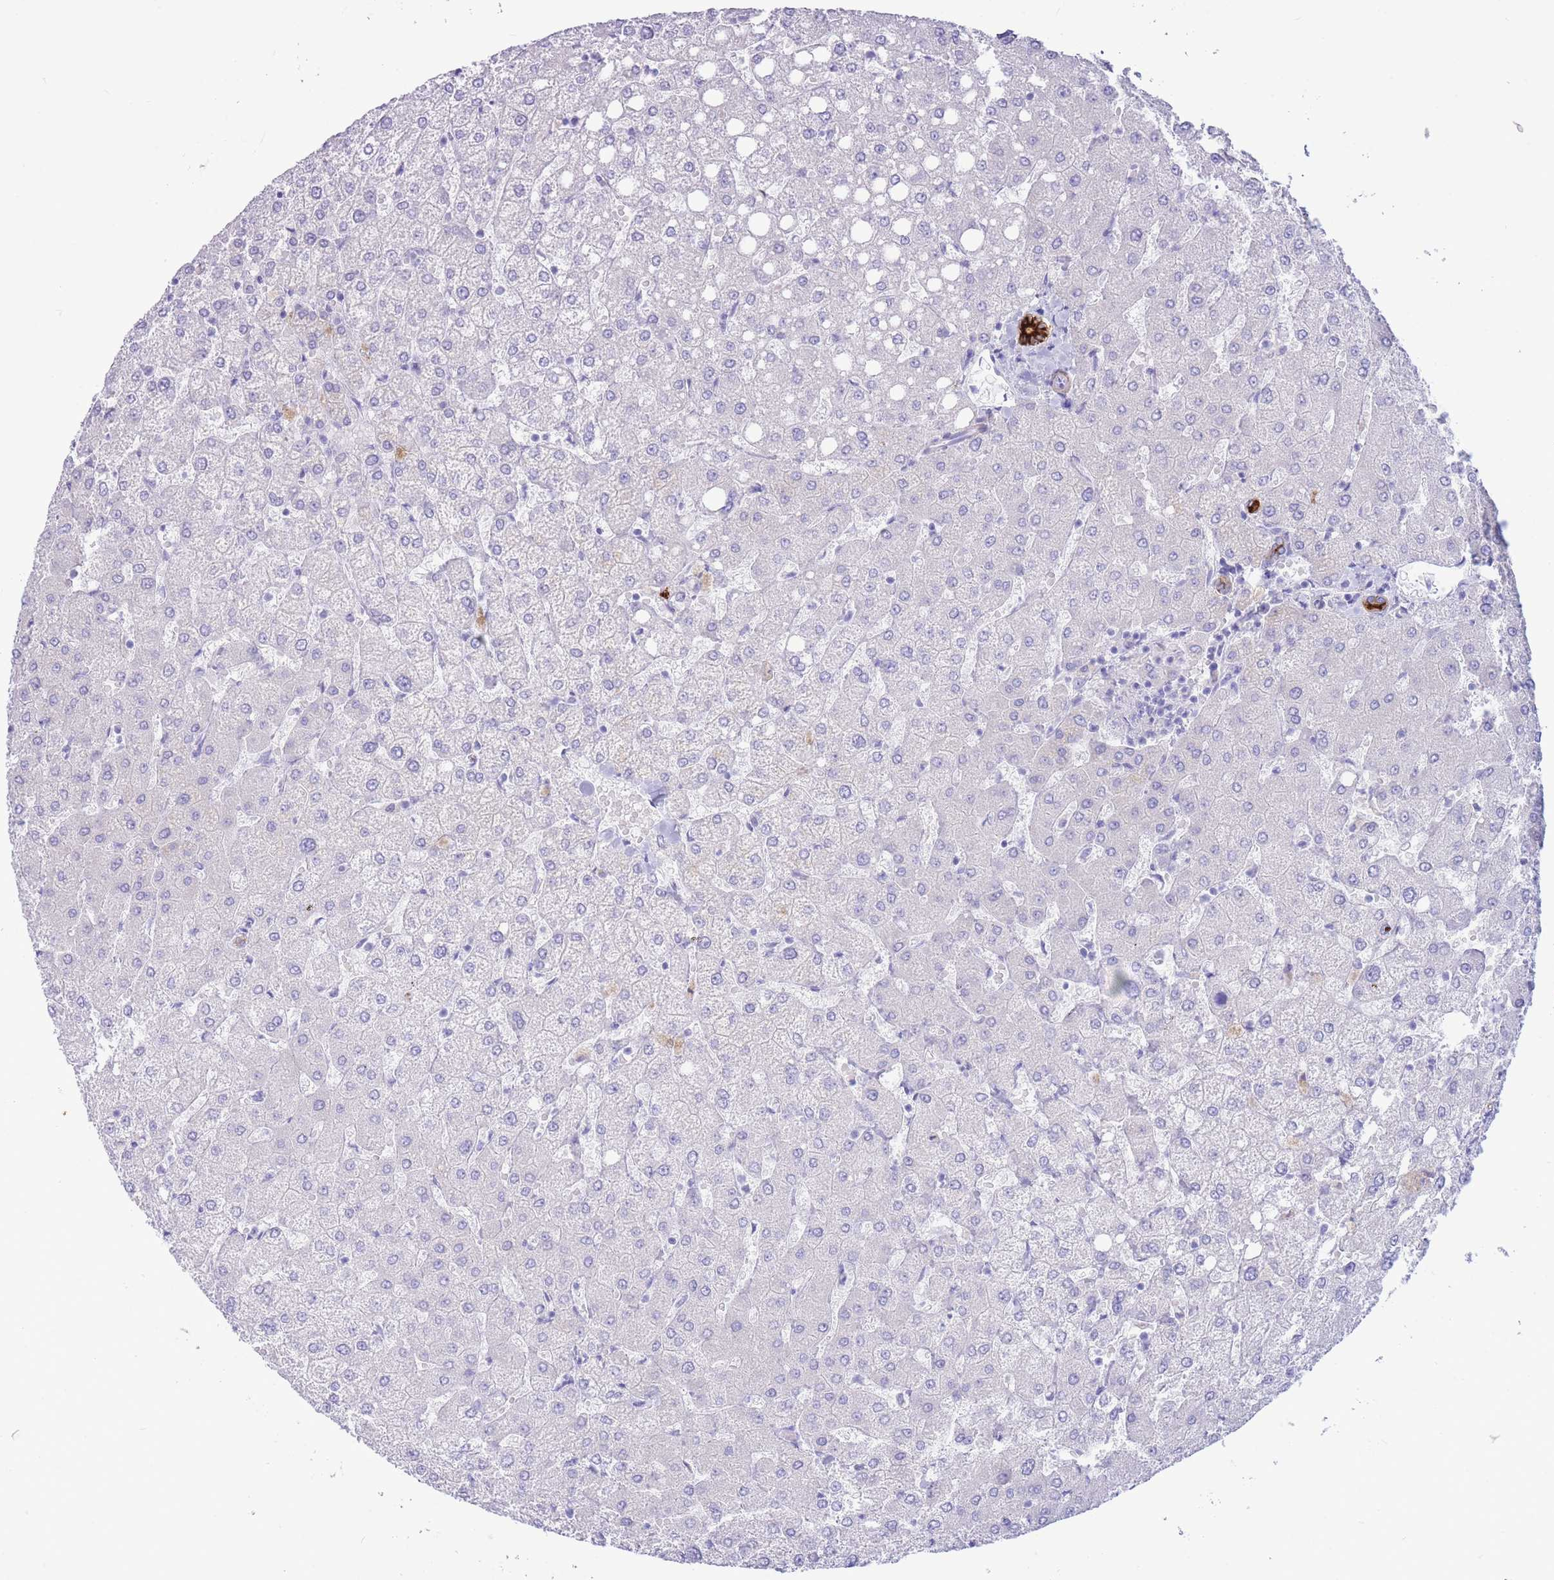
{"staining": {"intensity": "strong", "quantity": ">75%", "location": "cytoplasmic/membranous"}, "tissue": "liver", "cell_type": "Cholangiocytes", "image_type": "normal", "snomed": [{"axis": "morphology", "description": "Normal tissue, NOS"}, {"axis": "topography", "description": "Liver"}], "caption": "Strong cytoplasmic/membranous protein expression is appreciated in about >75% of cholangiocytes in liver.", "gene": "VWA8", "patient": {"sex": "female", "age": 54}}